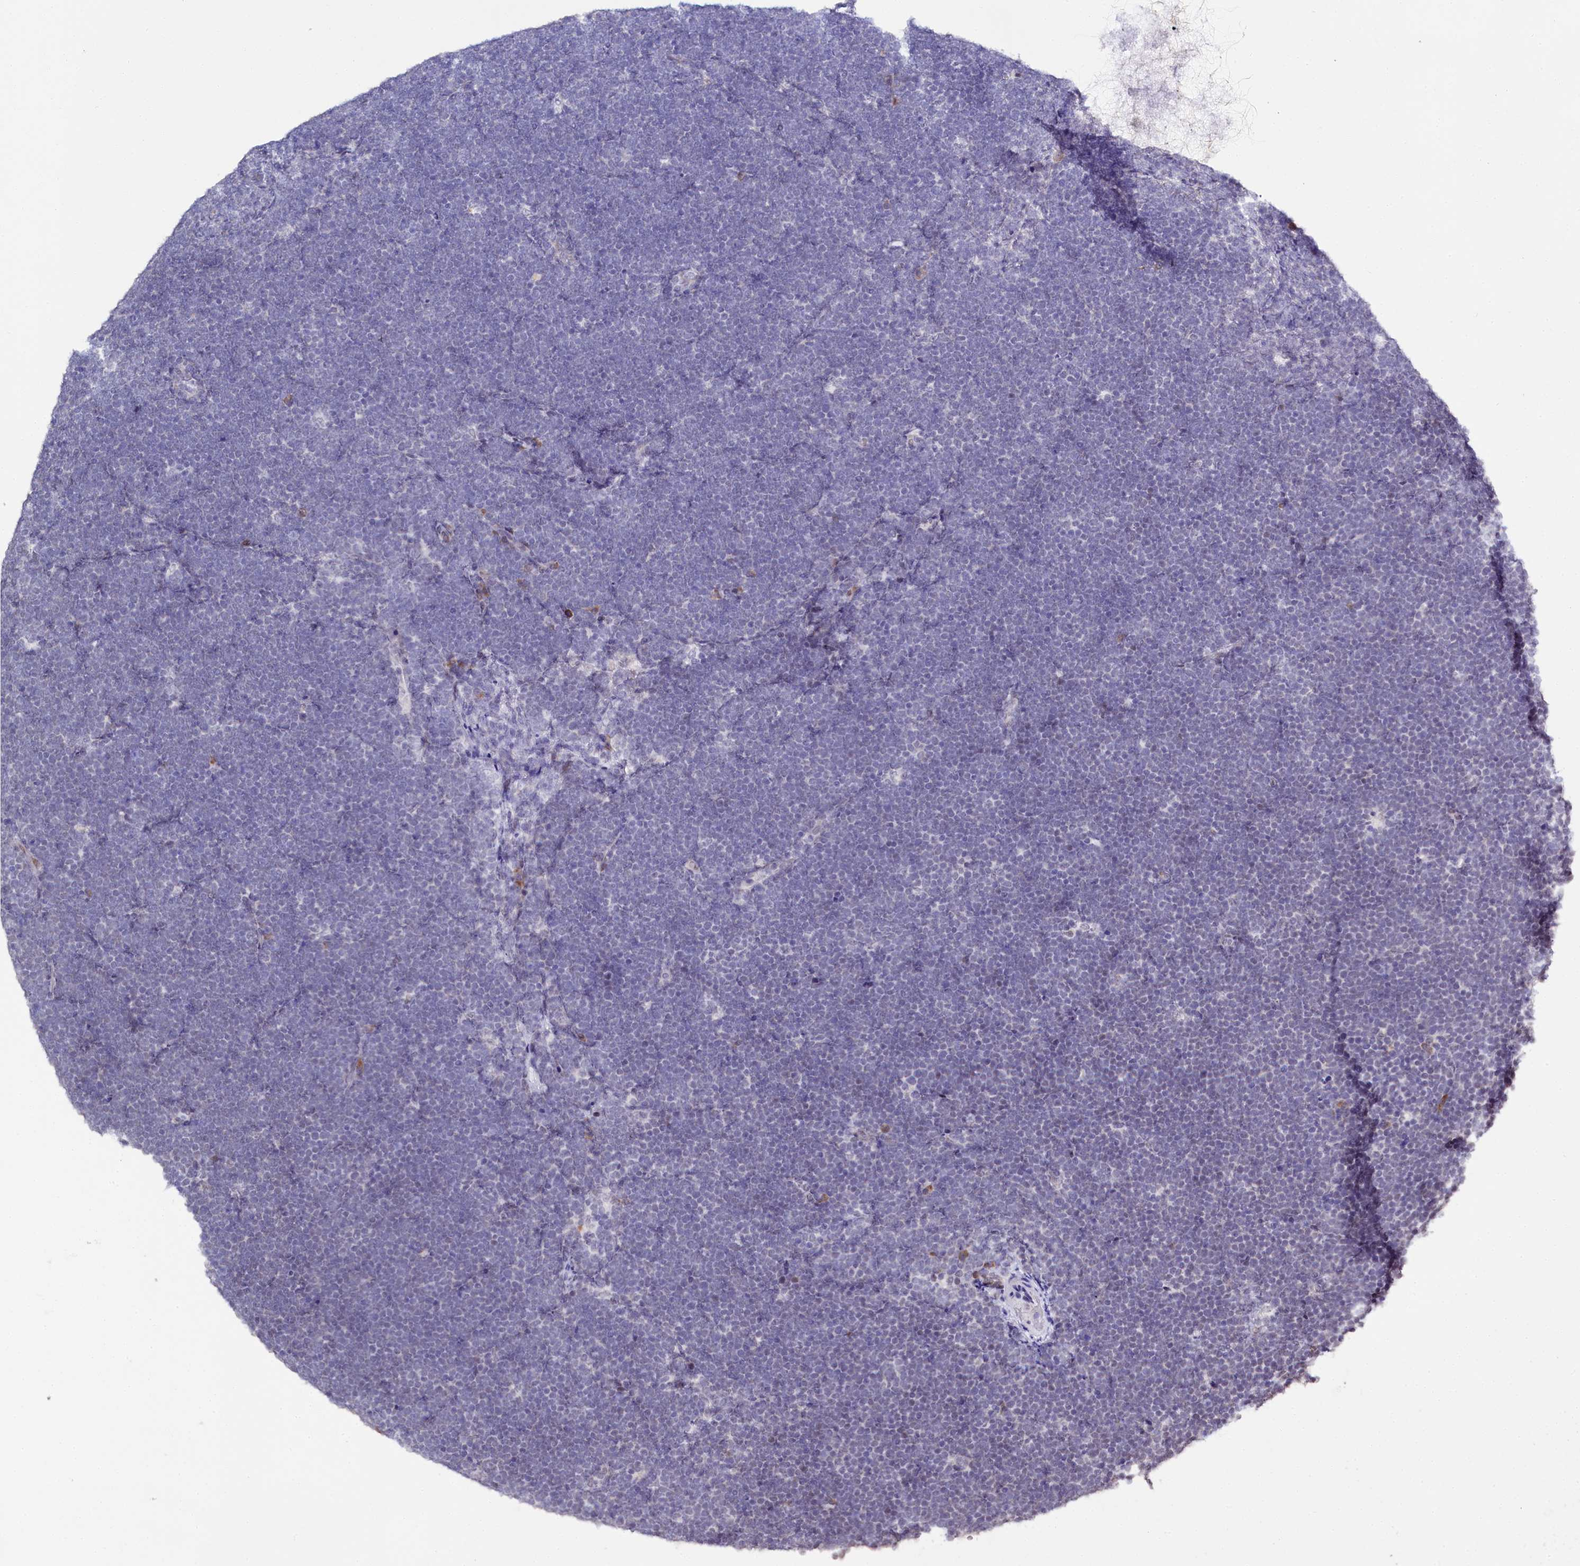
{"staining": {"intensity": "negative", "quantity": "none", "location": "none"}, "tissue": "lymphoma", "cell_type": "Tumor cells", "image_type": "cancer", "snomed": [{"axis": "morphology", "description": "Malignant lymphoma, non-Hodgkin's type, High grade"}, {"axis": "topography", "description": "Lymph node"}], "caption": "Tumor cells show no significant expression in lymphoma.", "gene": "SPATS2", "patient": {"sex": "male", "age": 13}}